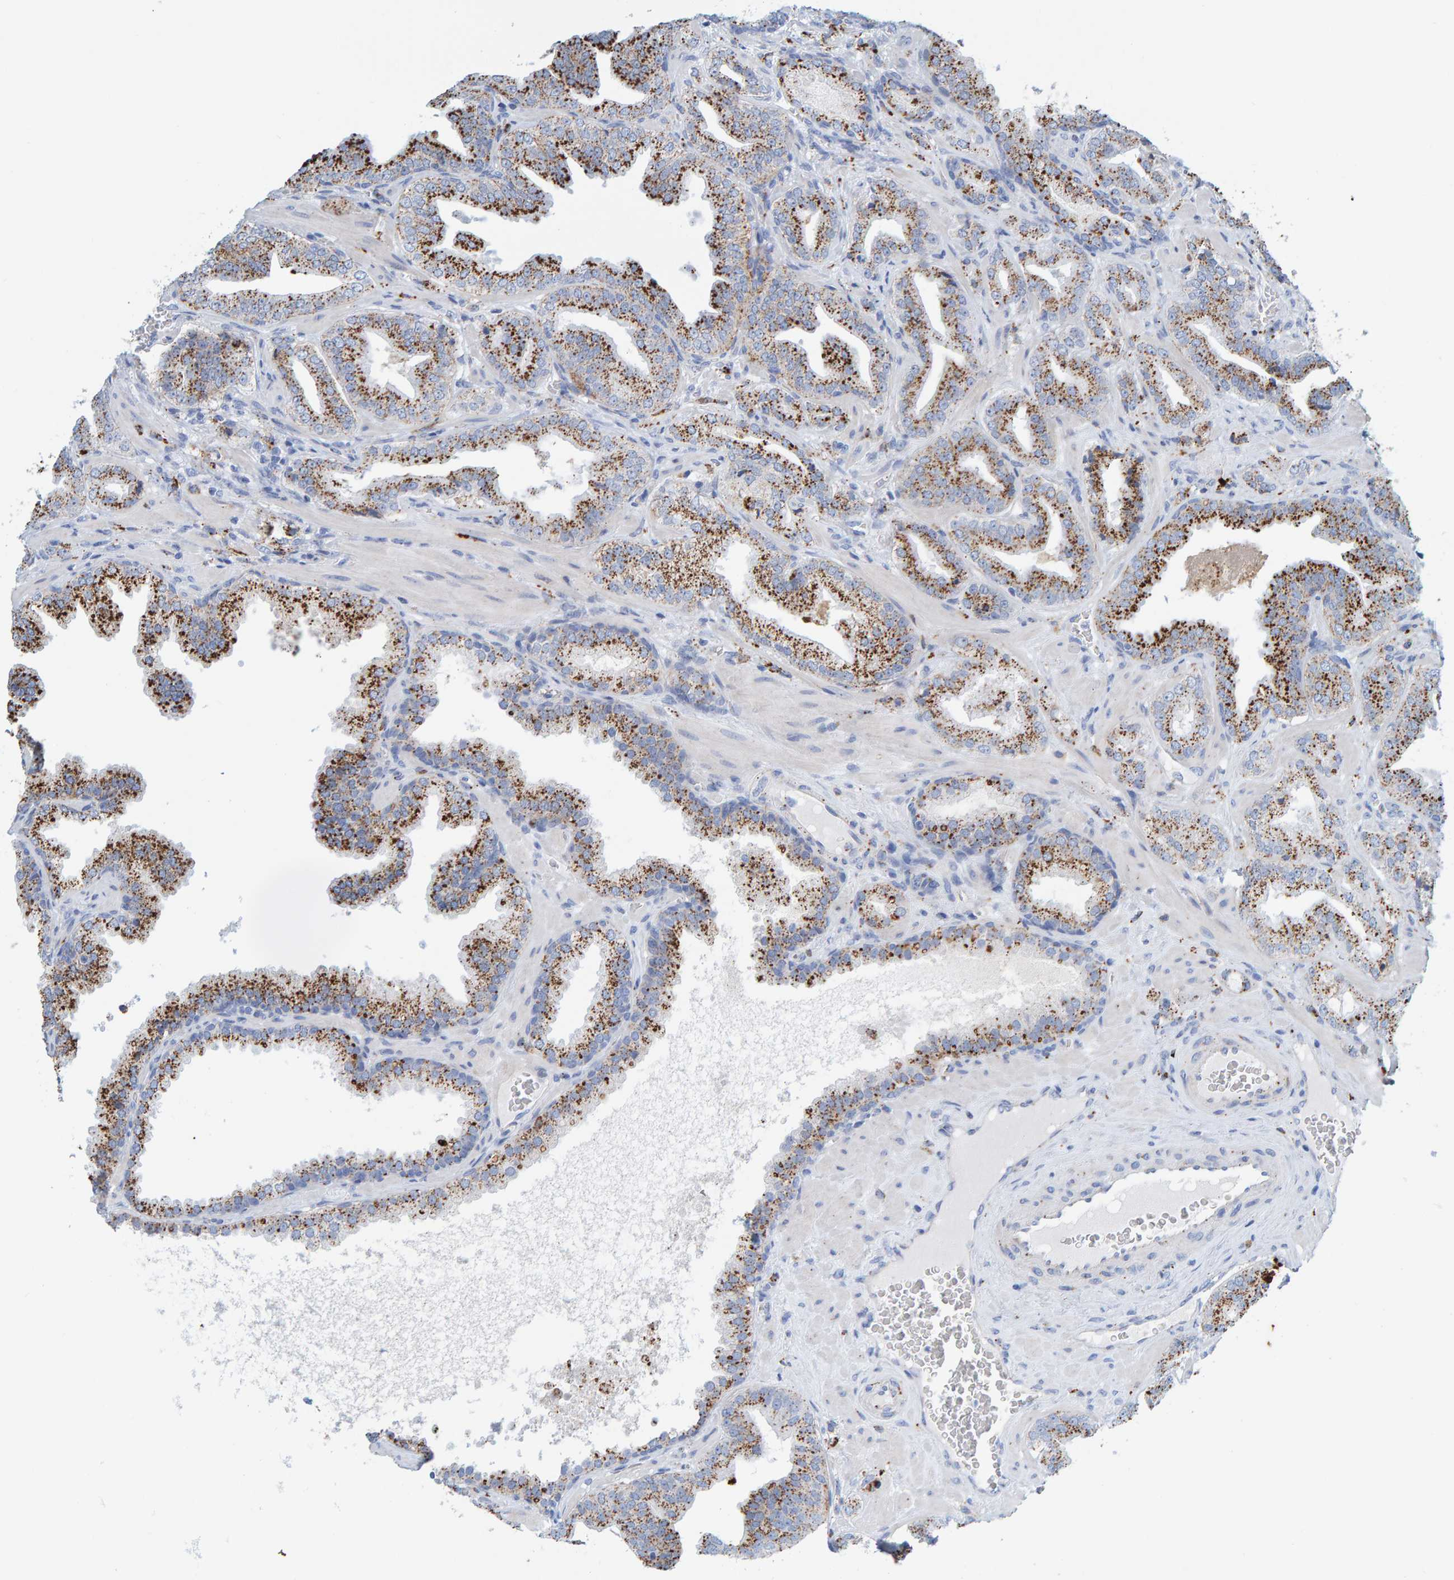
{"staining": {"intensity": "moderate", "quantity": ">75%", "location": "cytoplasmic/membranous"}, "tissue": "prostate cancer", "cell_type": "Tumor cells", "image_type": "cancer", "snomed": [{"axis": "morphology", "description": "Adenocarcinoma, Low grade"}, {"axis": "topography", "description": "Prostate"}], "caption": "Prostate adenocarcinoma (low-grade) tissue shows moderate cytoplasmic/membranous staining in about >75% of tumor cells, visualized by immunohistochemistry.", "gene": "BIN3", "patient": {"sex": "male", "age": 62}}